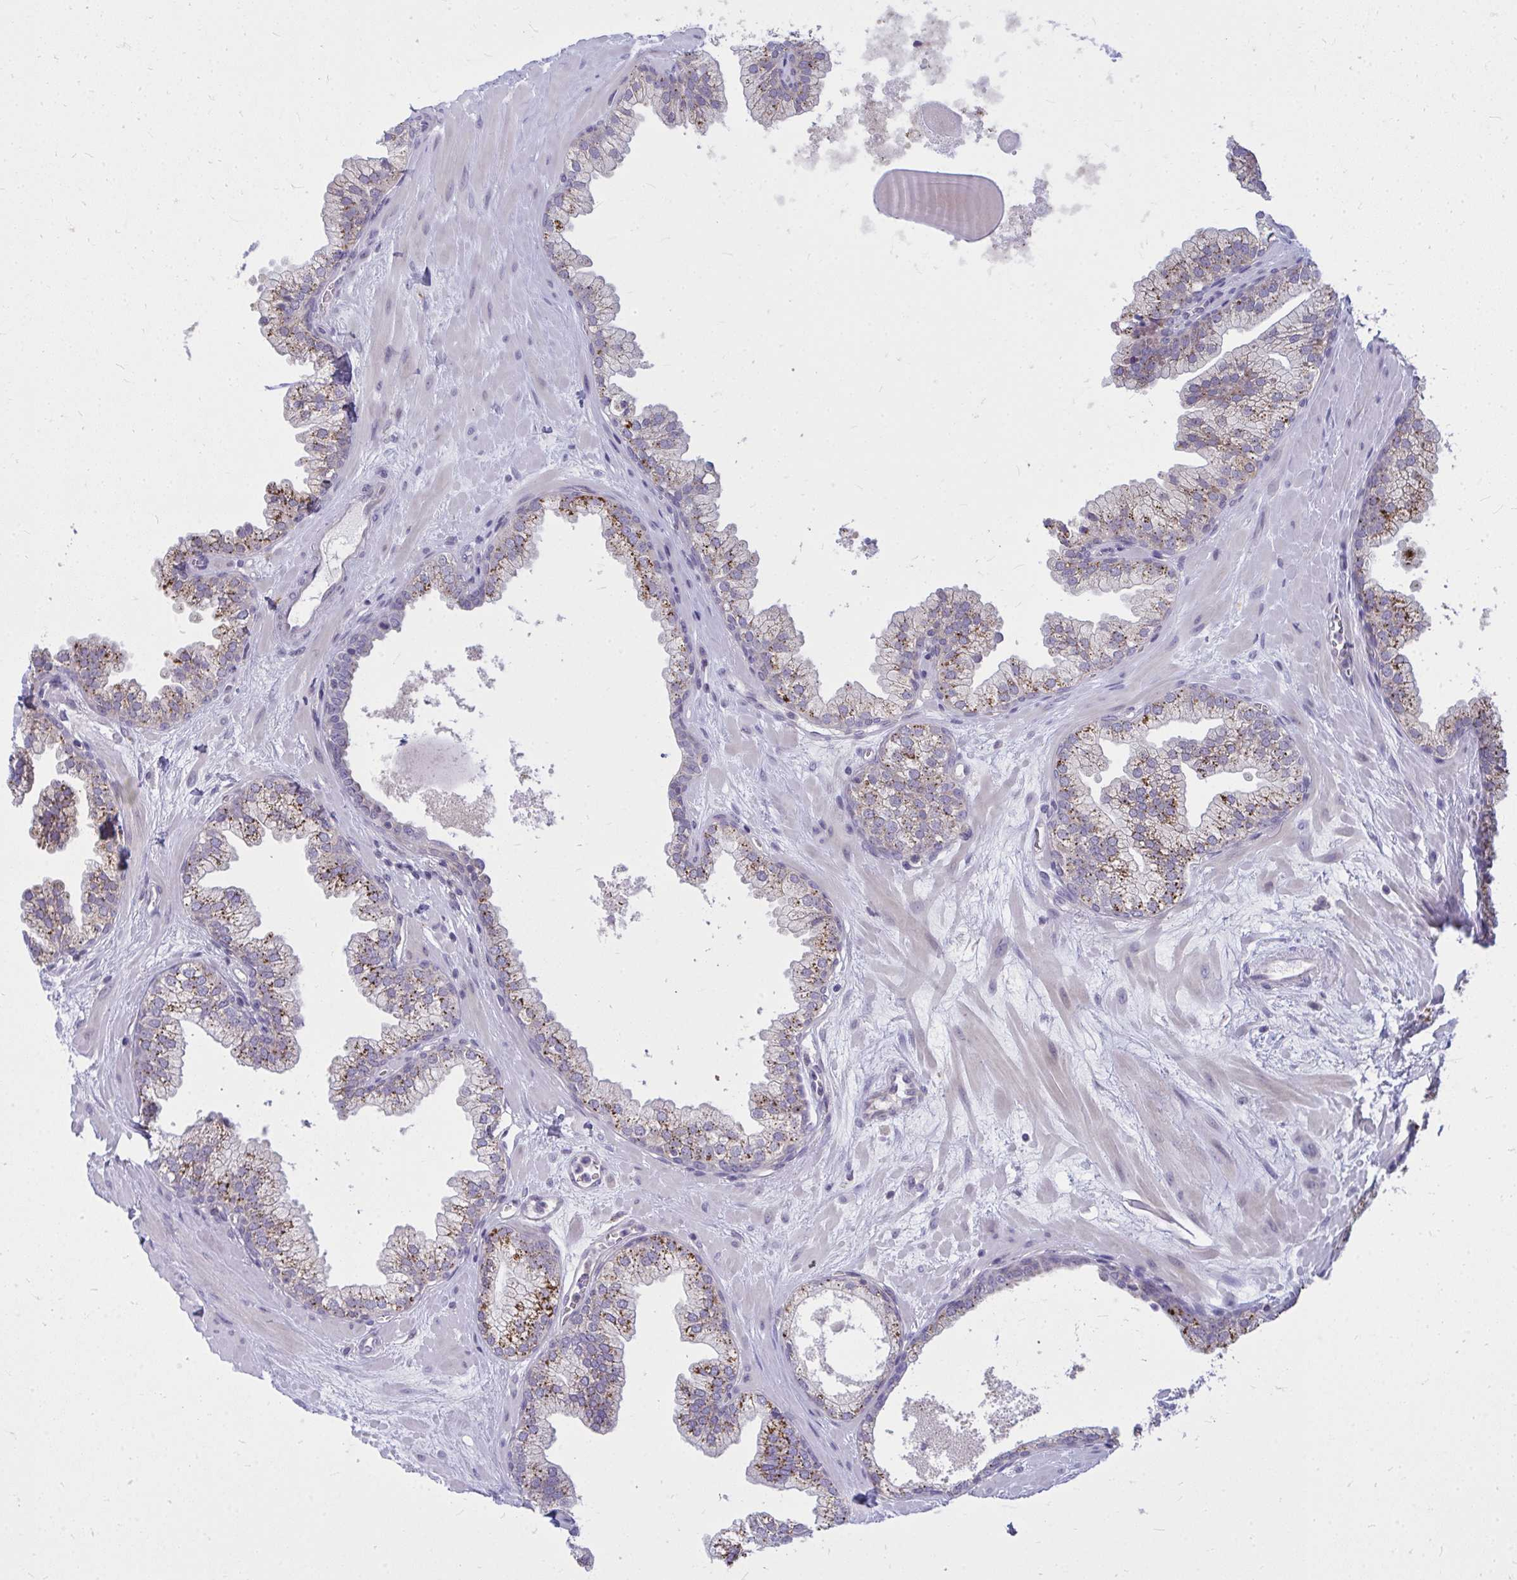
{"staining": {"intensity": "moderate", "quantity": "25%-75%", "location": "cytoplasmic/membranous"}, "tissue": "prostate", "cell_type": "Glandular cells", "image_type": "normal", "snomed": [{"axis": "morphology", "description": "Normal tissue, NOS"}, {"axis": "topography", "description": "Prostate"}, {"axis": "topography", "description": "Peripheral nerve tissue"}], "caption": "The histopathology image reveals staining of normal prostate, revealing moderate cytoplasmic/membranous protein staining (brown color) within glandular cells.", "gene": "ZSCAN25", "patient": {"sex": "male", "age": 61}}